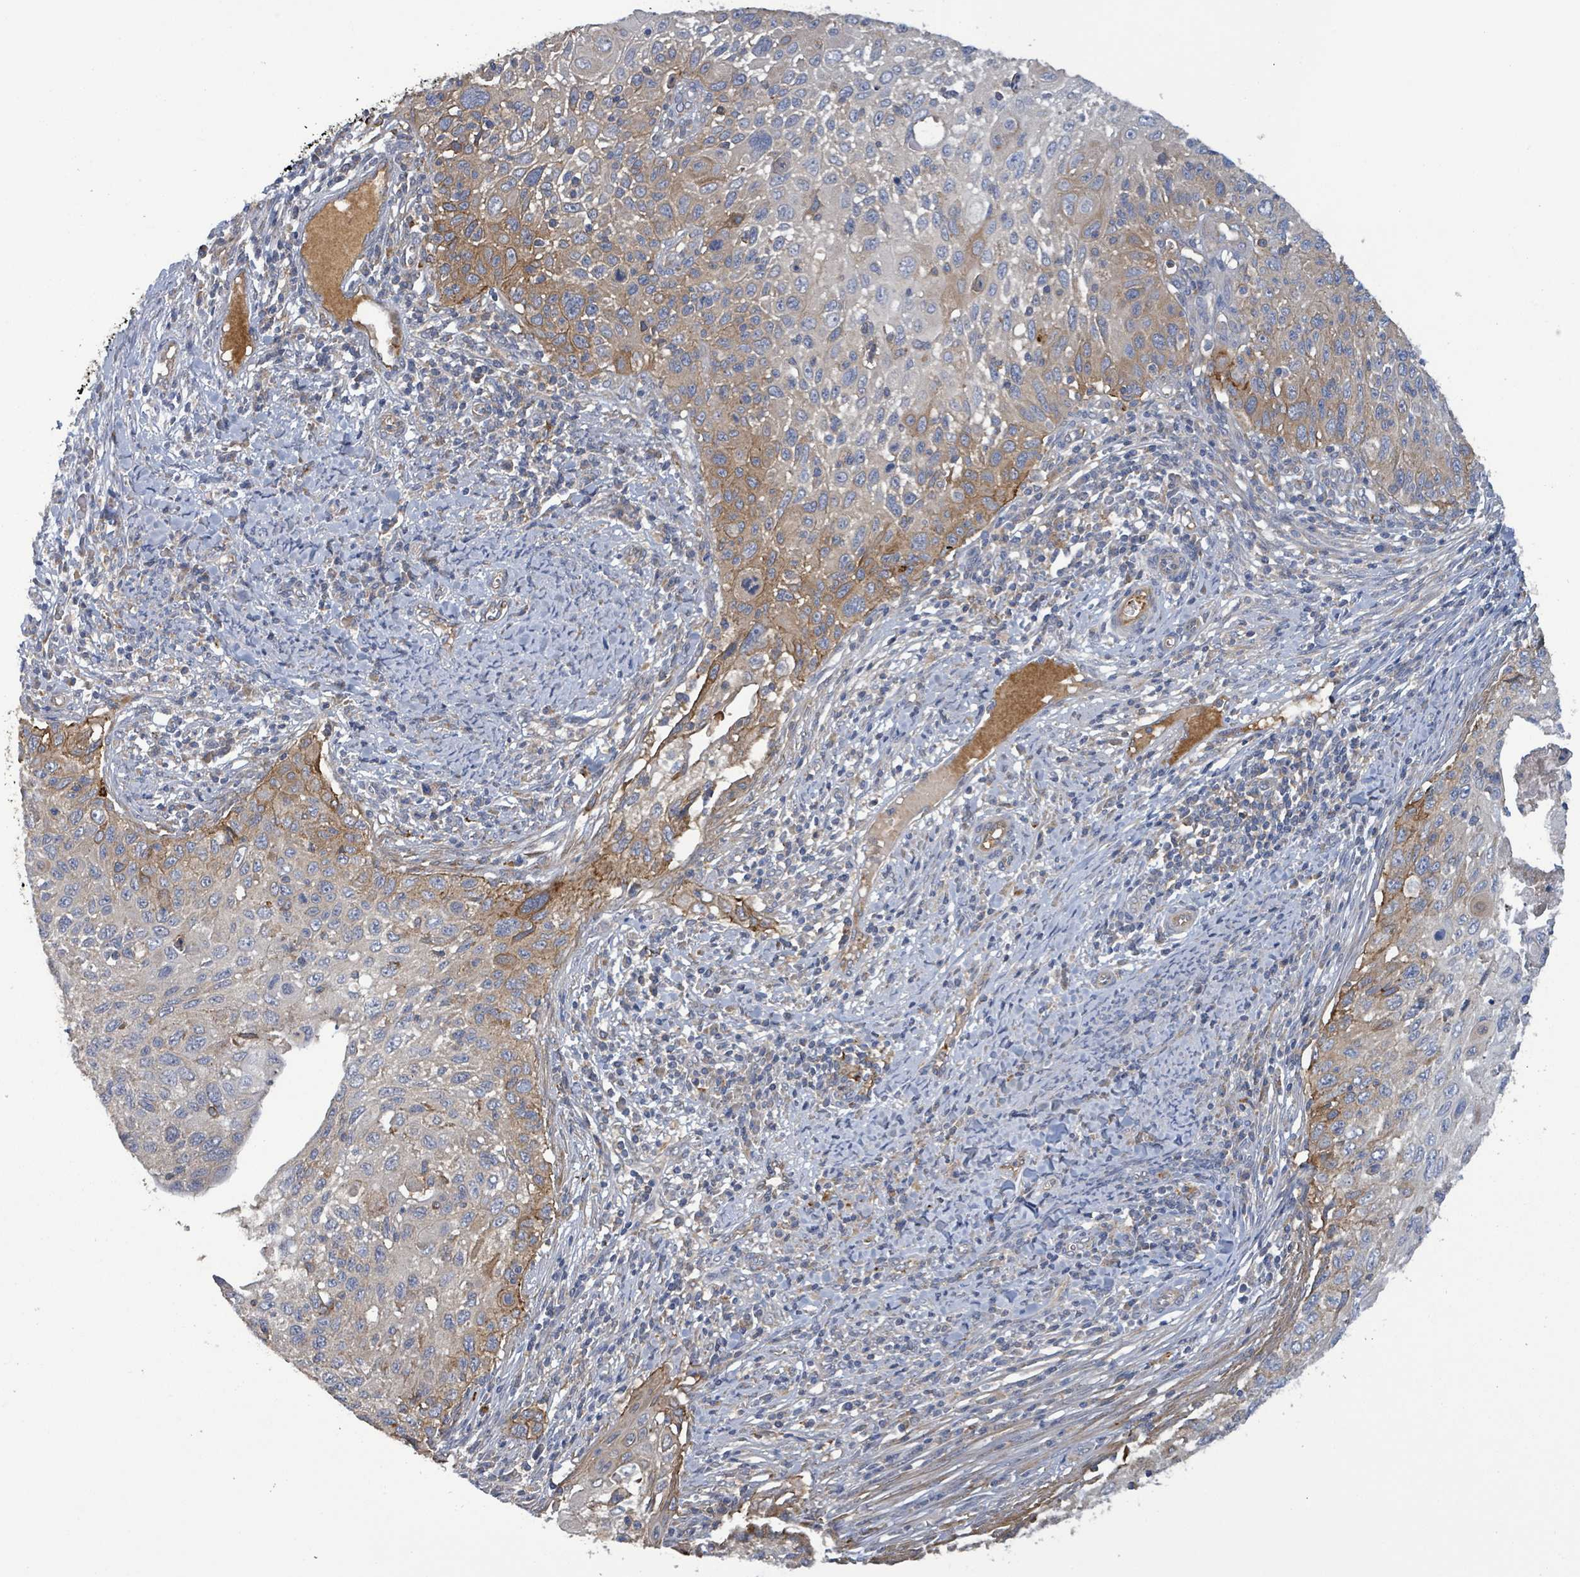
{"staining": {"intensity": "moderate", "quantity": "25%-75%", "location": "cytoplasmic/membranous"}, "tissue": "cervical cancer", "cell_type": "Tumor cells", "image_type": "cancer", "snomed": [{"axis": "morphology", "description": "Squamous cell carcinoma, NOS"}, {"axis": "topography", "description": "Cervix"}], "caption": "Immunohistochemistry of human squamous cell carcinoma (cervical) reveals medium levels of moderate cytoplasmic/membranous positivity in approximately 25%-75% of tumor cells.", "gene": "PLAAT1", "patient": {"sex": "female", "age": 70}}